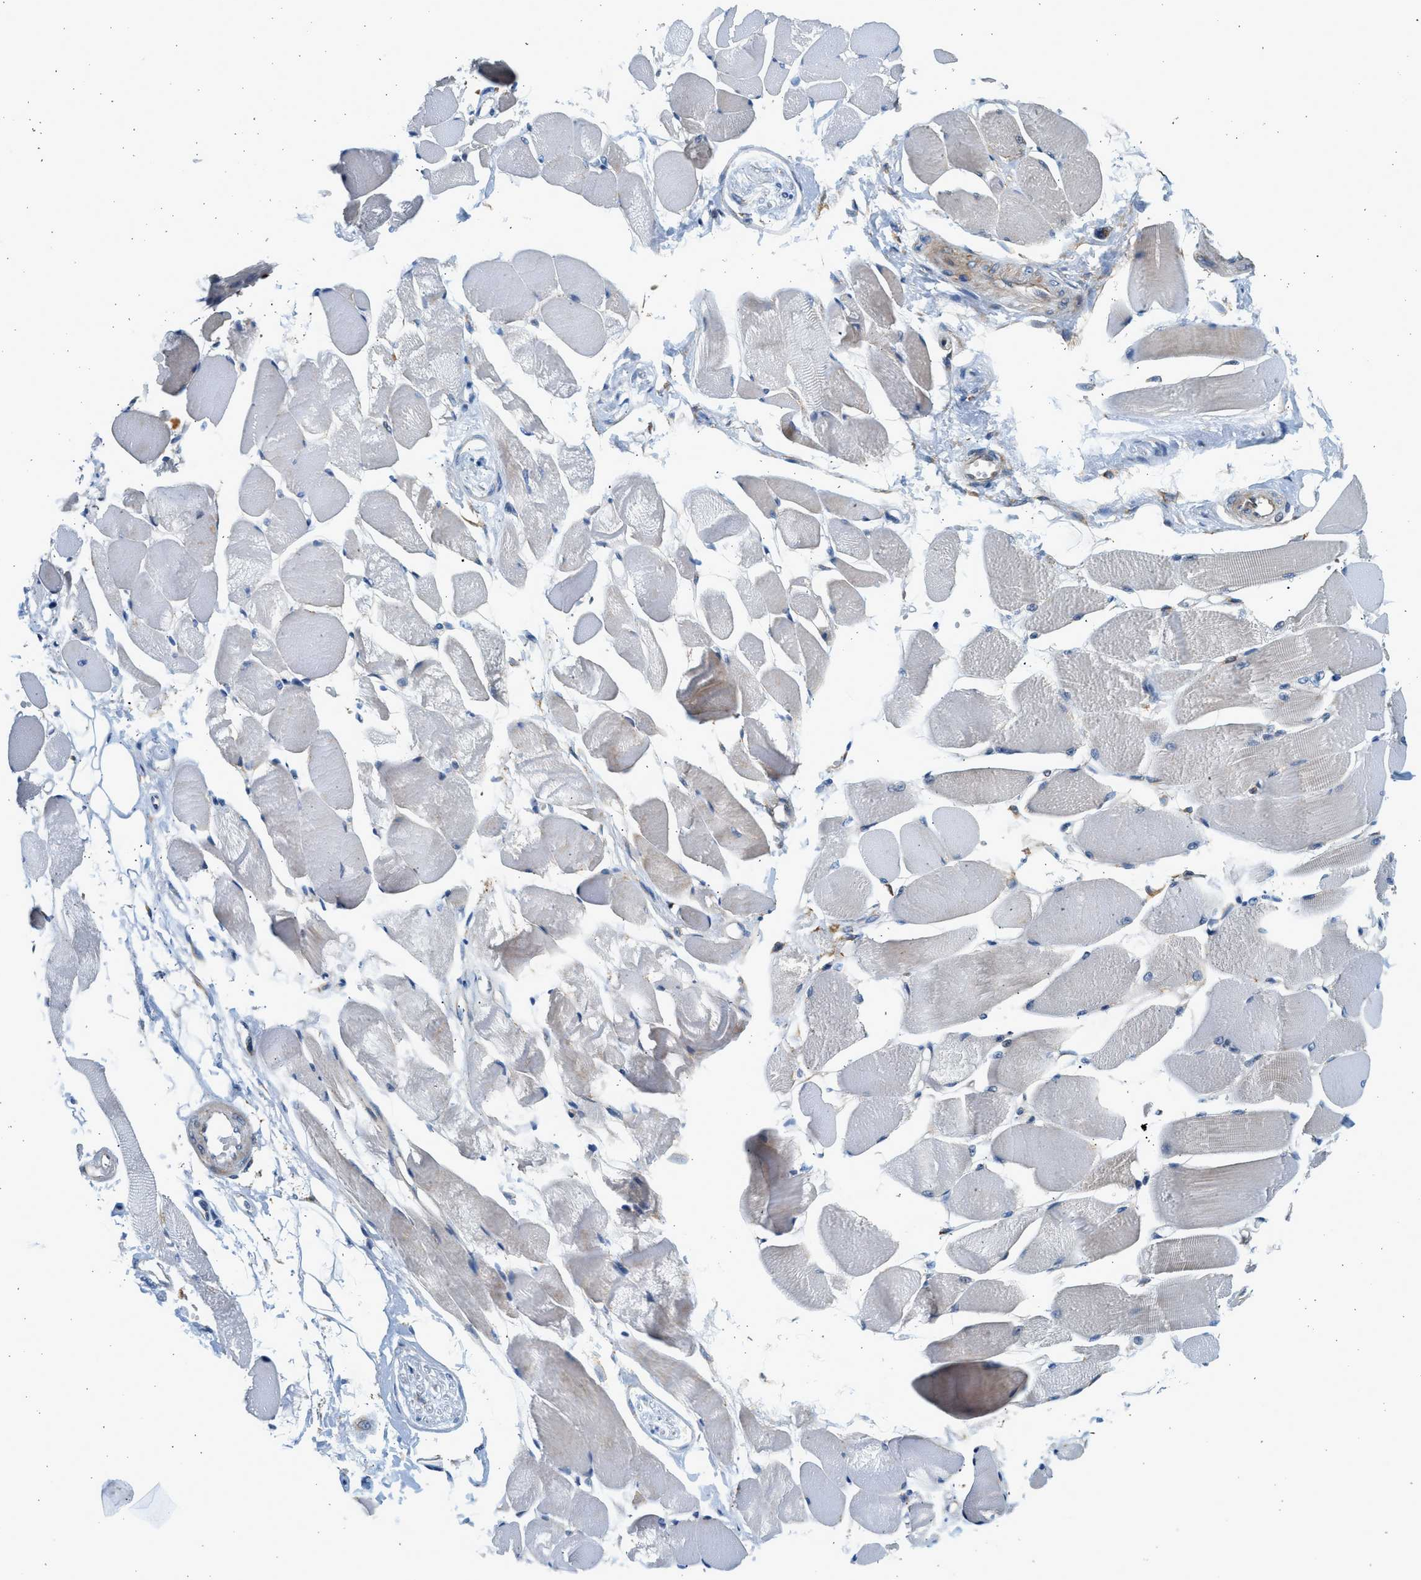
{"staining": {"intensity": "weak", "quantity": "<25%", "location": "cytoplasmic/membranous"}, "tissue": "skeletal muscle", "cell_type": "Myocytes", "image_type": "normal", "snomed": [{"axis": "morphology", "description": "Normal tissue, NOS"}, {"axis": "topography", "description": "Skeletal muscle"}, {"axis": "topography", "description": "Peripheral nerve tissue"}], "caption": "DAB immunohistochemical staining of unremarkable human skeletal muscle reveals no significant expression in myocytes.", "gene": "CNTN6", "patient": {"sex": "female", "age": 84}}